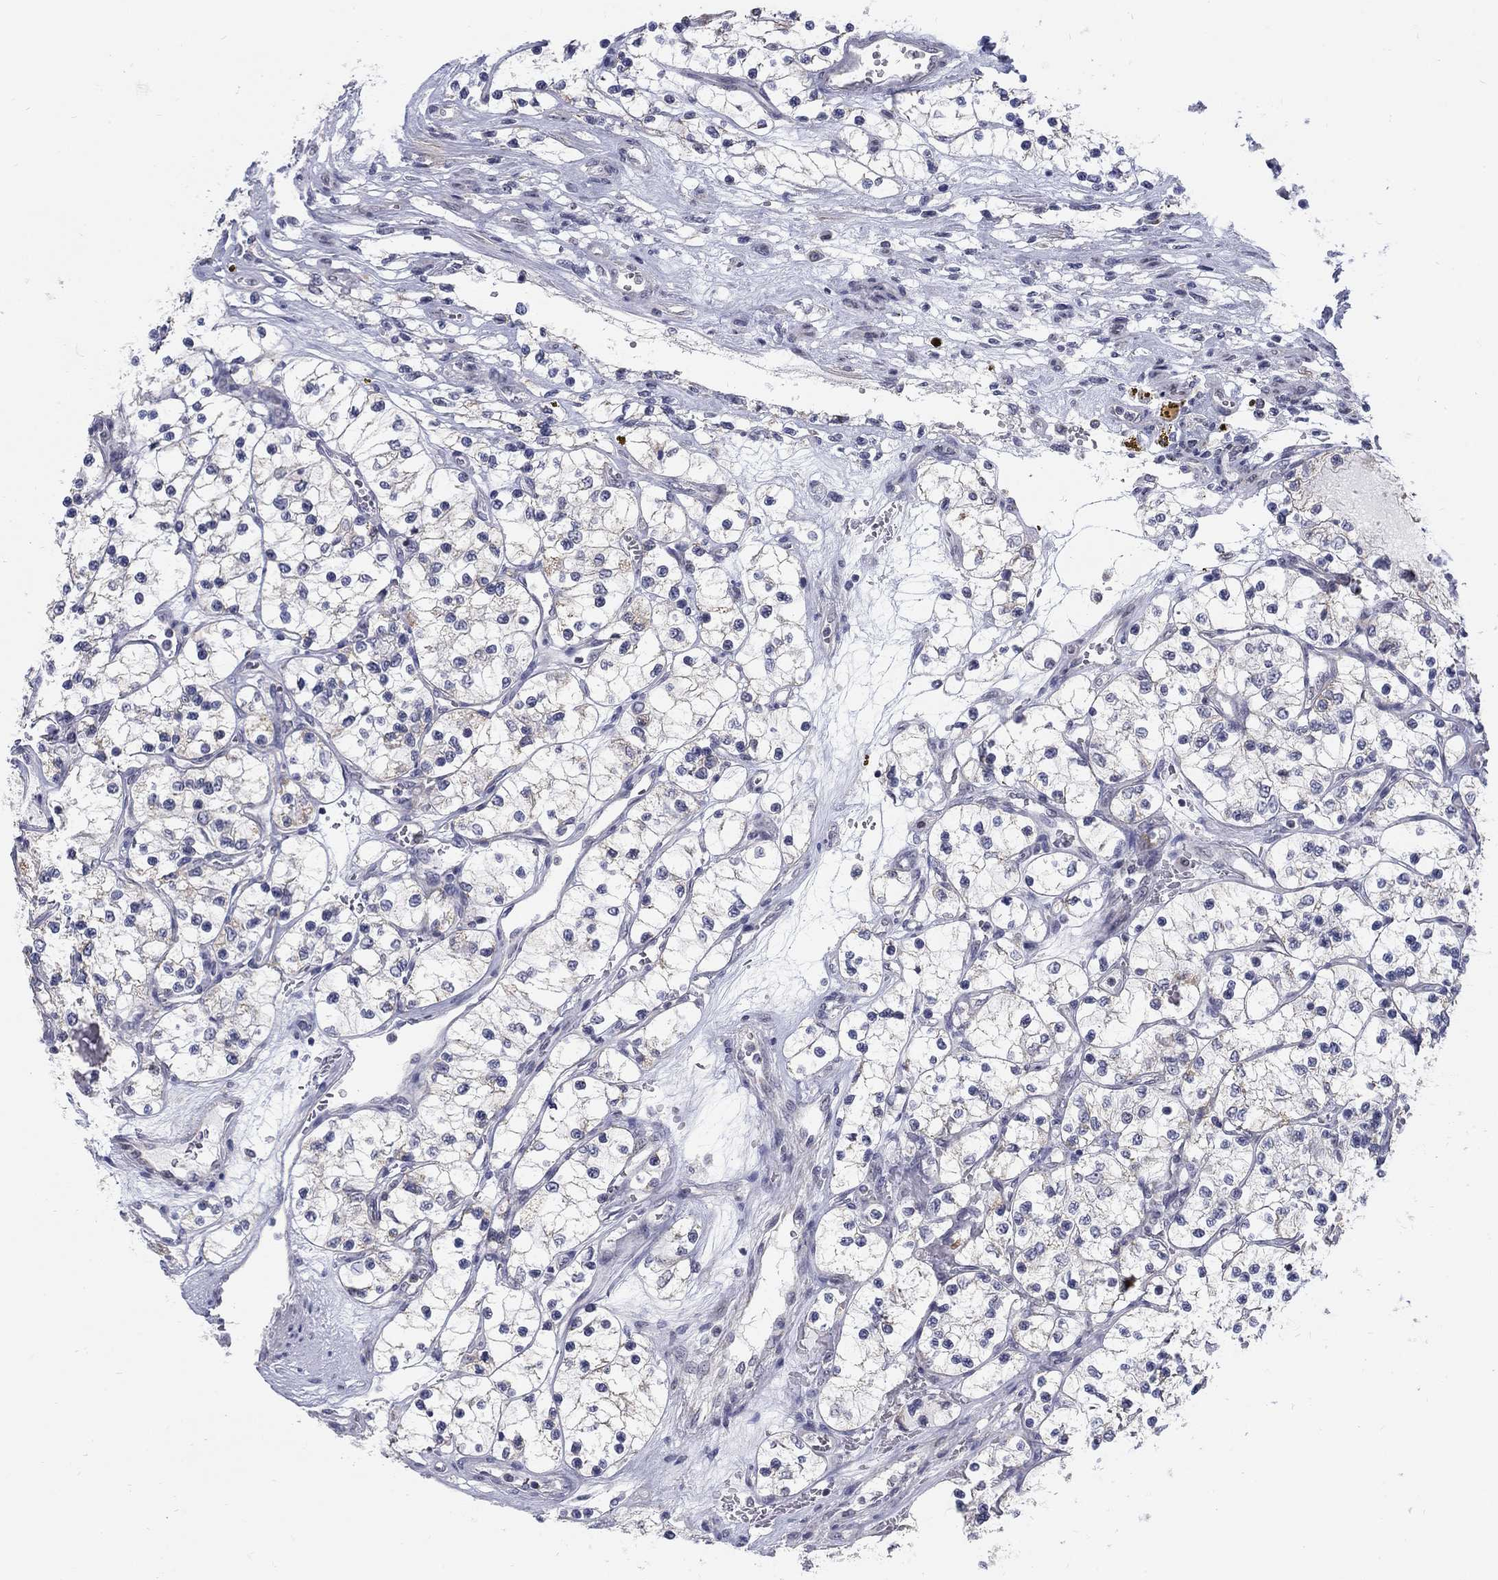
{"staining": {"intensity": "negative", "quantity": "none", "location": "none"}, "tissue": "renal cancer", "cell_type": "Tumor cells", "image_type": "cancer", "snomed": [{"axis": "morphology", "description": "Adenocarcinoma, NOS"}, {"axis": "topography", "description": "Kidney"}], "caption": "Histopathology image shows no significant protein positivity in tumor cells of renal adenocarcinoma.", "gene": "GCFC2", "patient": {"sex": "female", "age": 69}}